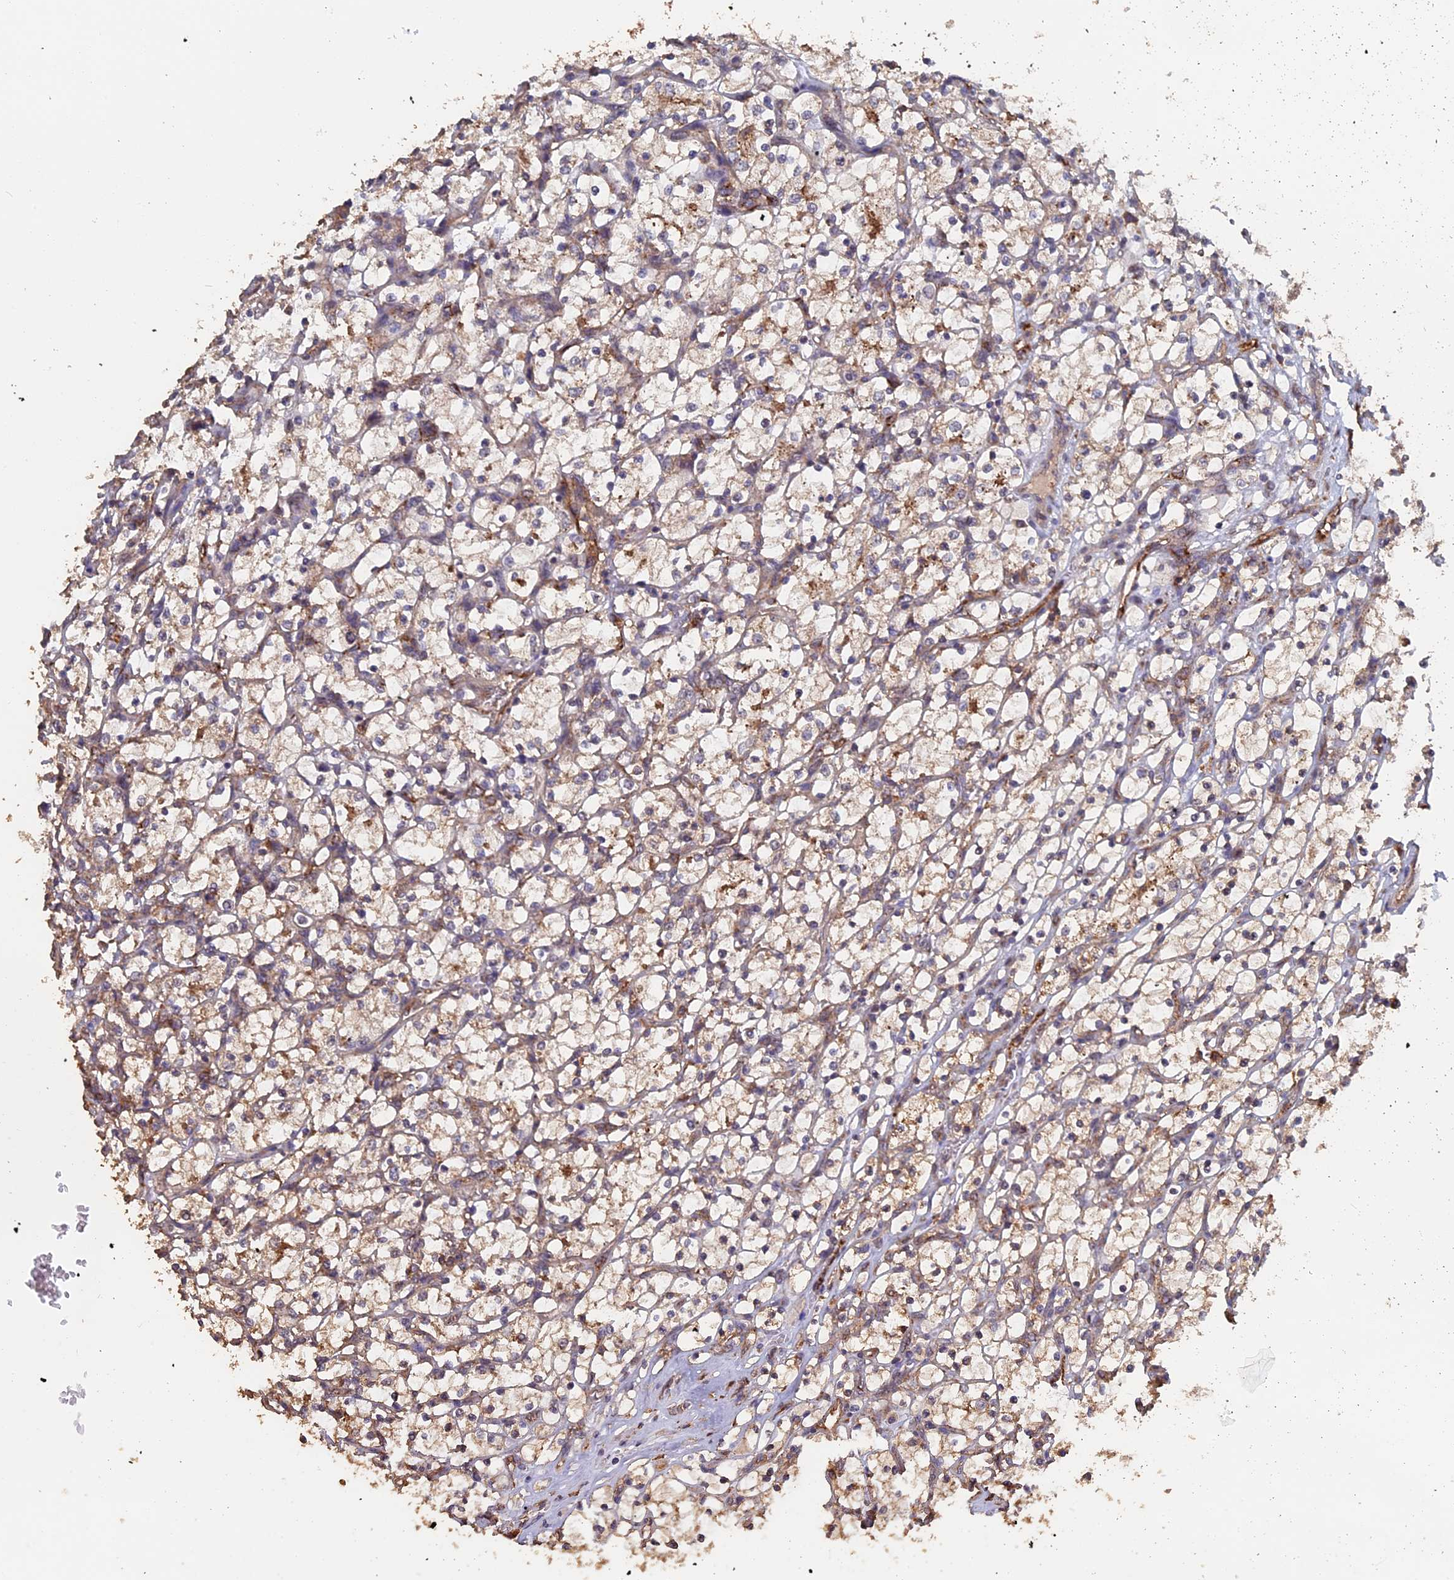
{"staining": {"intensity": "weak", "quantity": "25%-75%", "location": "cytoplasmic/membranous"}, "tissue": "renal cancer", "cell_type": "Tumor cells", "image_type": "cancer", "snomed": [{"axis": "morphology", "description": "Adenocarcinoma, NOS"}, {"axis": "topography", "description": "Kidney"}], "caption": "Protein expression analysis of renal adenocarcinoma reveals weak cytoplasmic/membranous positivity in approximately 25%-75% of tumor cells.", "gene": "PIGQ", "patient": {"sex": "female", "age": 69}}